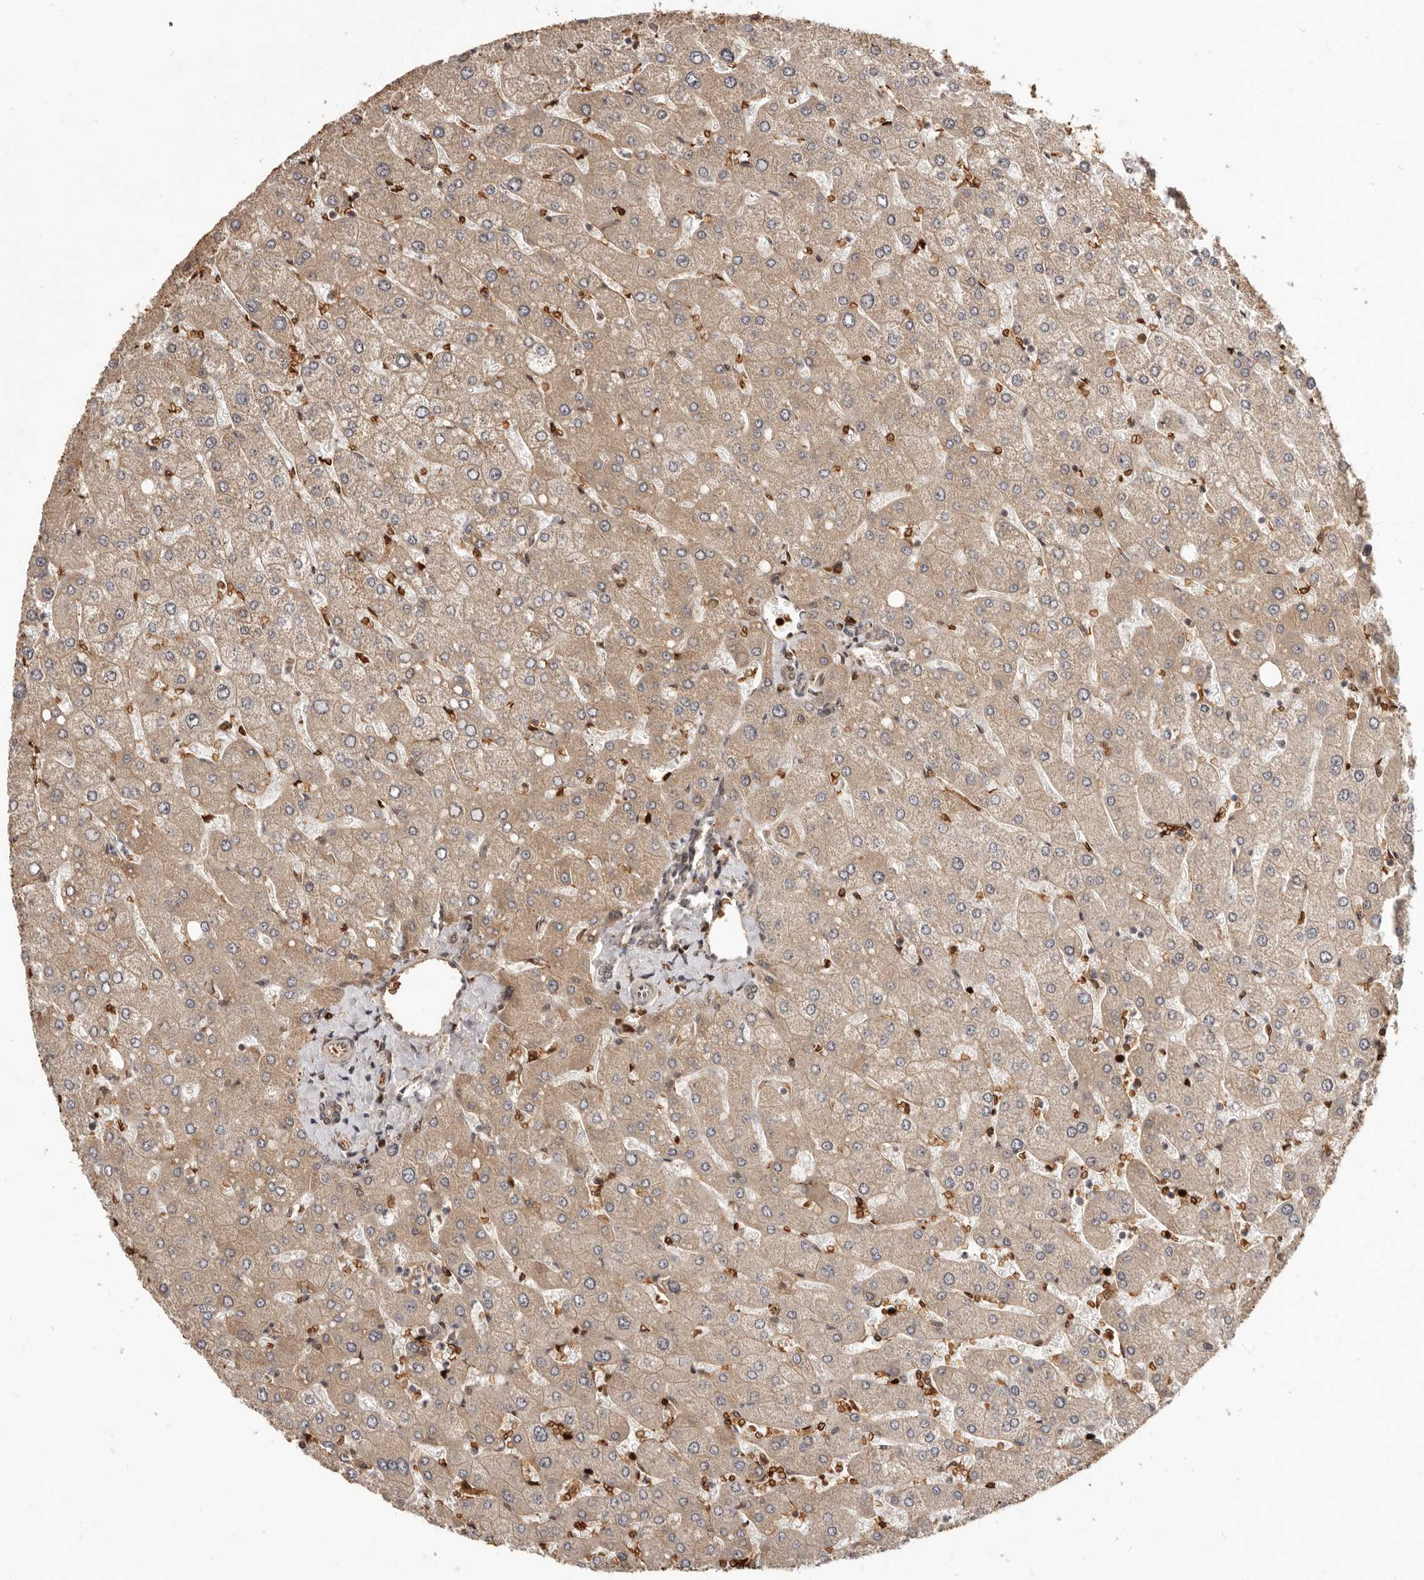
{"staining": {"intensity": "weak", "quantity": "25%-75%", "location": "cytoplasmic/membranous,nuclear"}, "tissue": "liver", "cell_type": "Cholangiocytes", "image_type": "normal", "snomed": [{"axis": "morphology", "description": "Normal tissue, NOS"}, {"axis": "topography", "description": "Liver"}], "caption": "This histopathology image exhibits immunohistochemistry (IHC) staining of unremarkable liver, with low weak cytoplasmic/membranous,nuclear staining in about 25%-75% of cholangiocytes.", "gene": "NCOA3", "patient": {"sex": "male", "age": 55}}